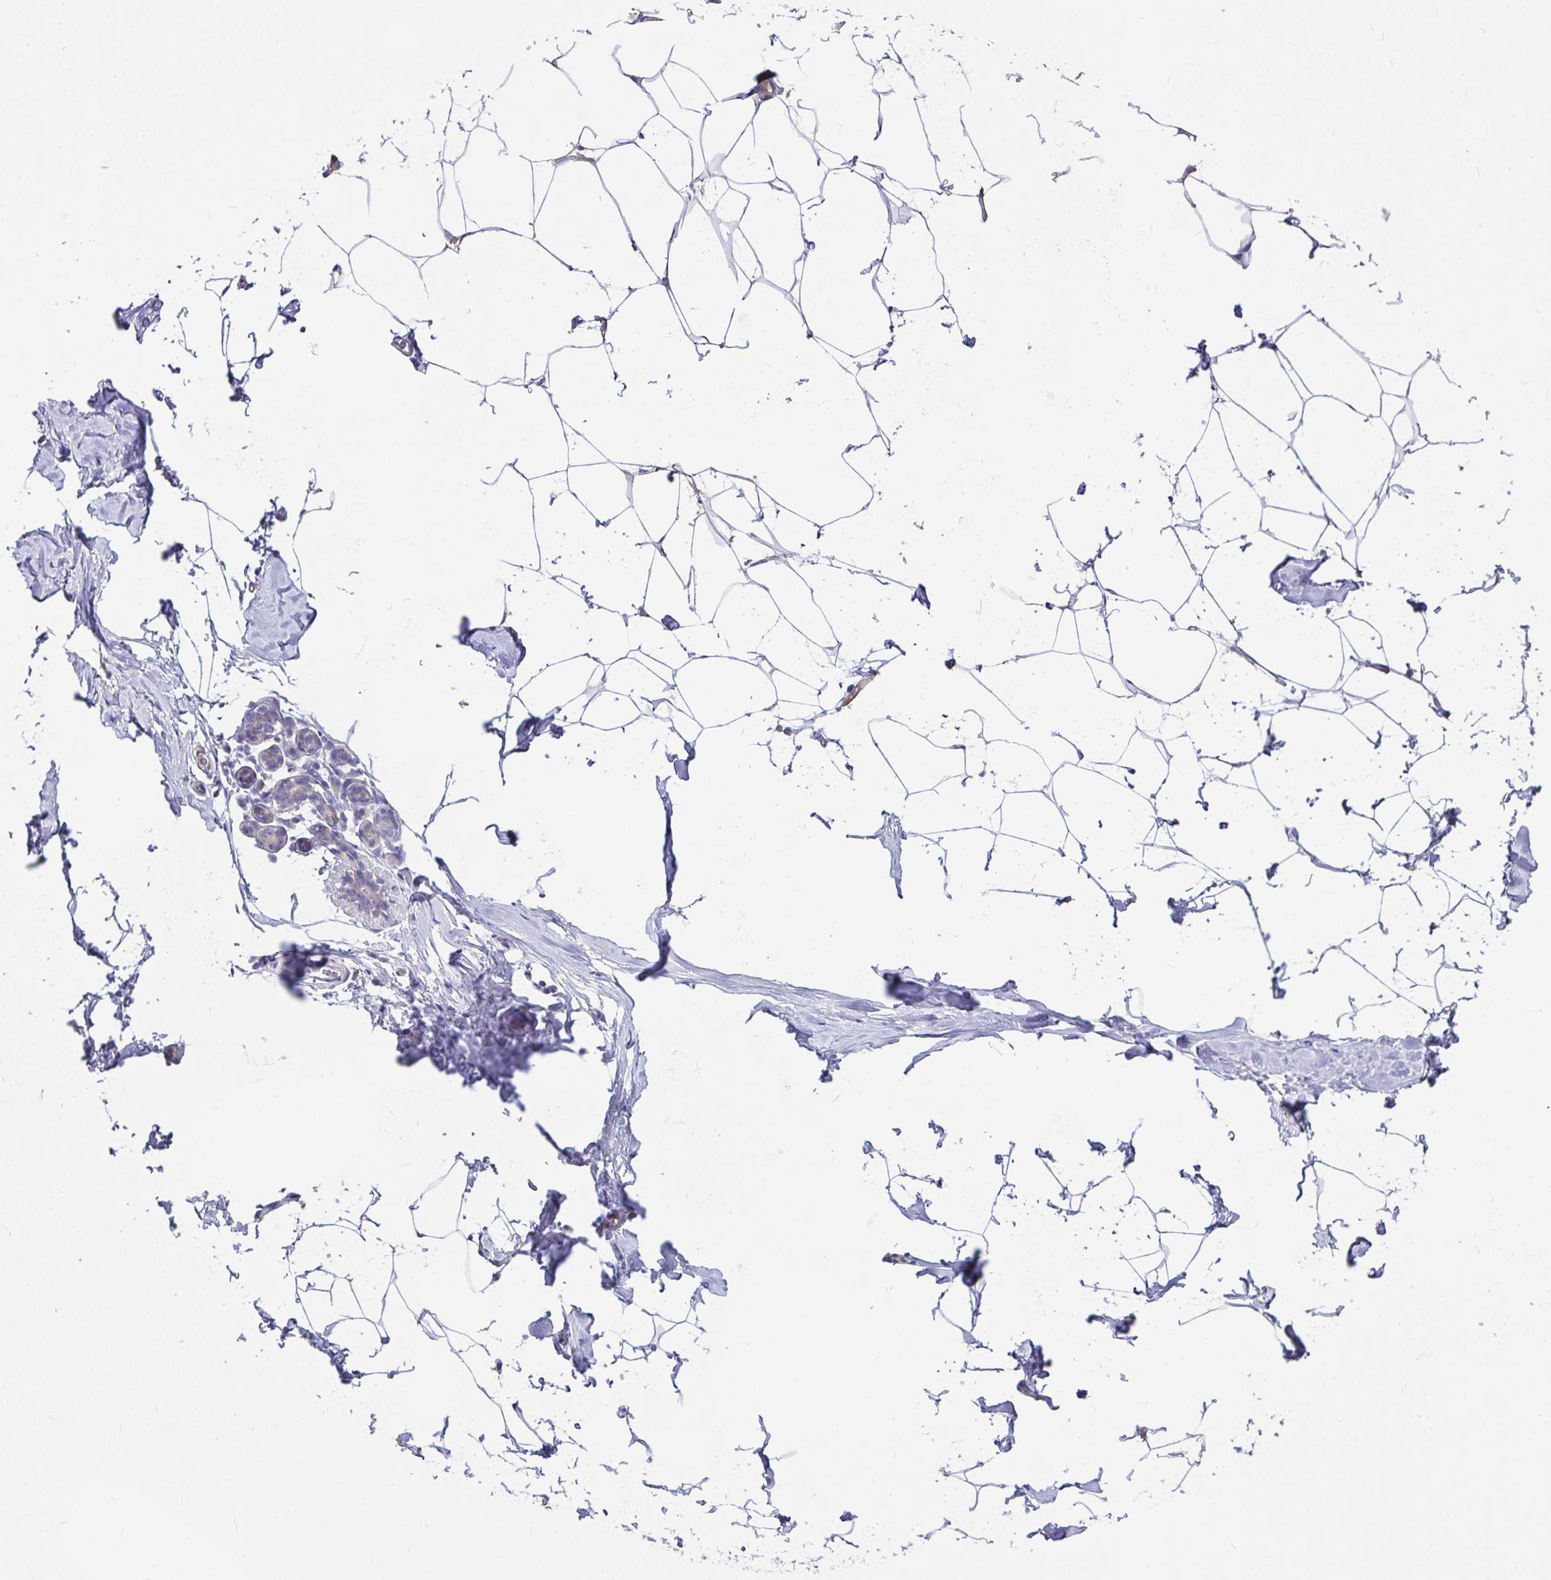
{"staining": {"intensity": "negative", "quantity": "none", "location": "none"}, "tissue": "breast", "cell_type": "Adipocytes", "image_type": "normal", "snomed": [{"axis": "morphology", "description": "Normal tissue, NOS"}, {"axis": "topography", "description": "Breast"}], "caption": "Adipocytes are negative for protein expression in unremarkable human breast. (Brightfield microscopy of DAB immunohistochemistry at high magnification).", "gene": "CEP63", "patient": {"sex": "female", "age": 32}}